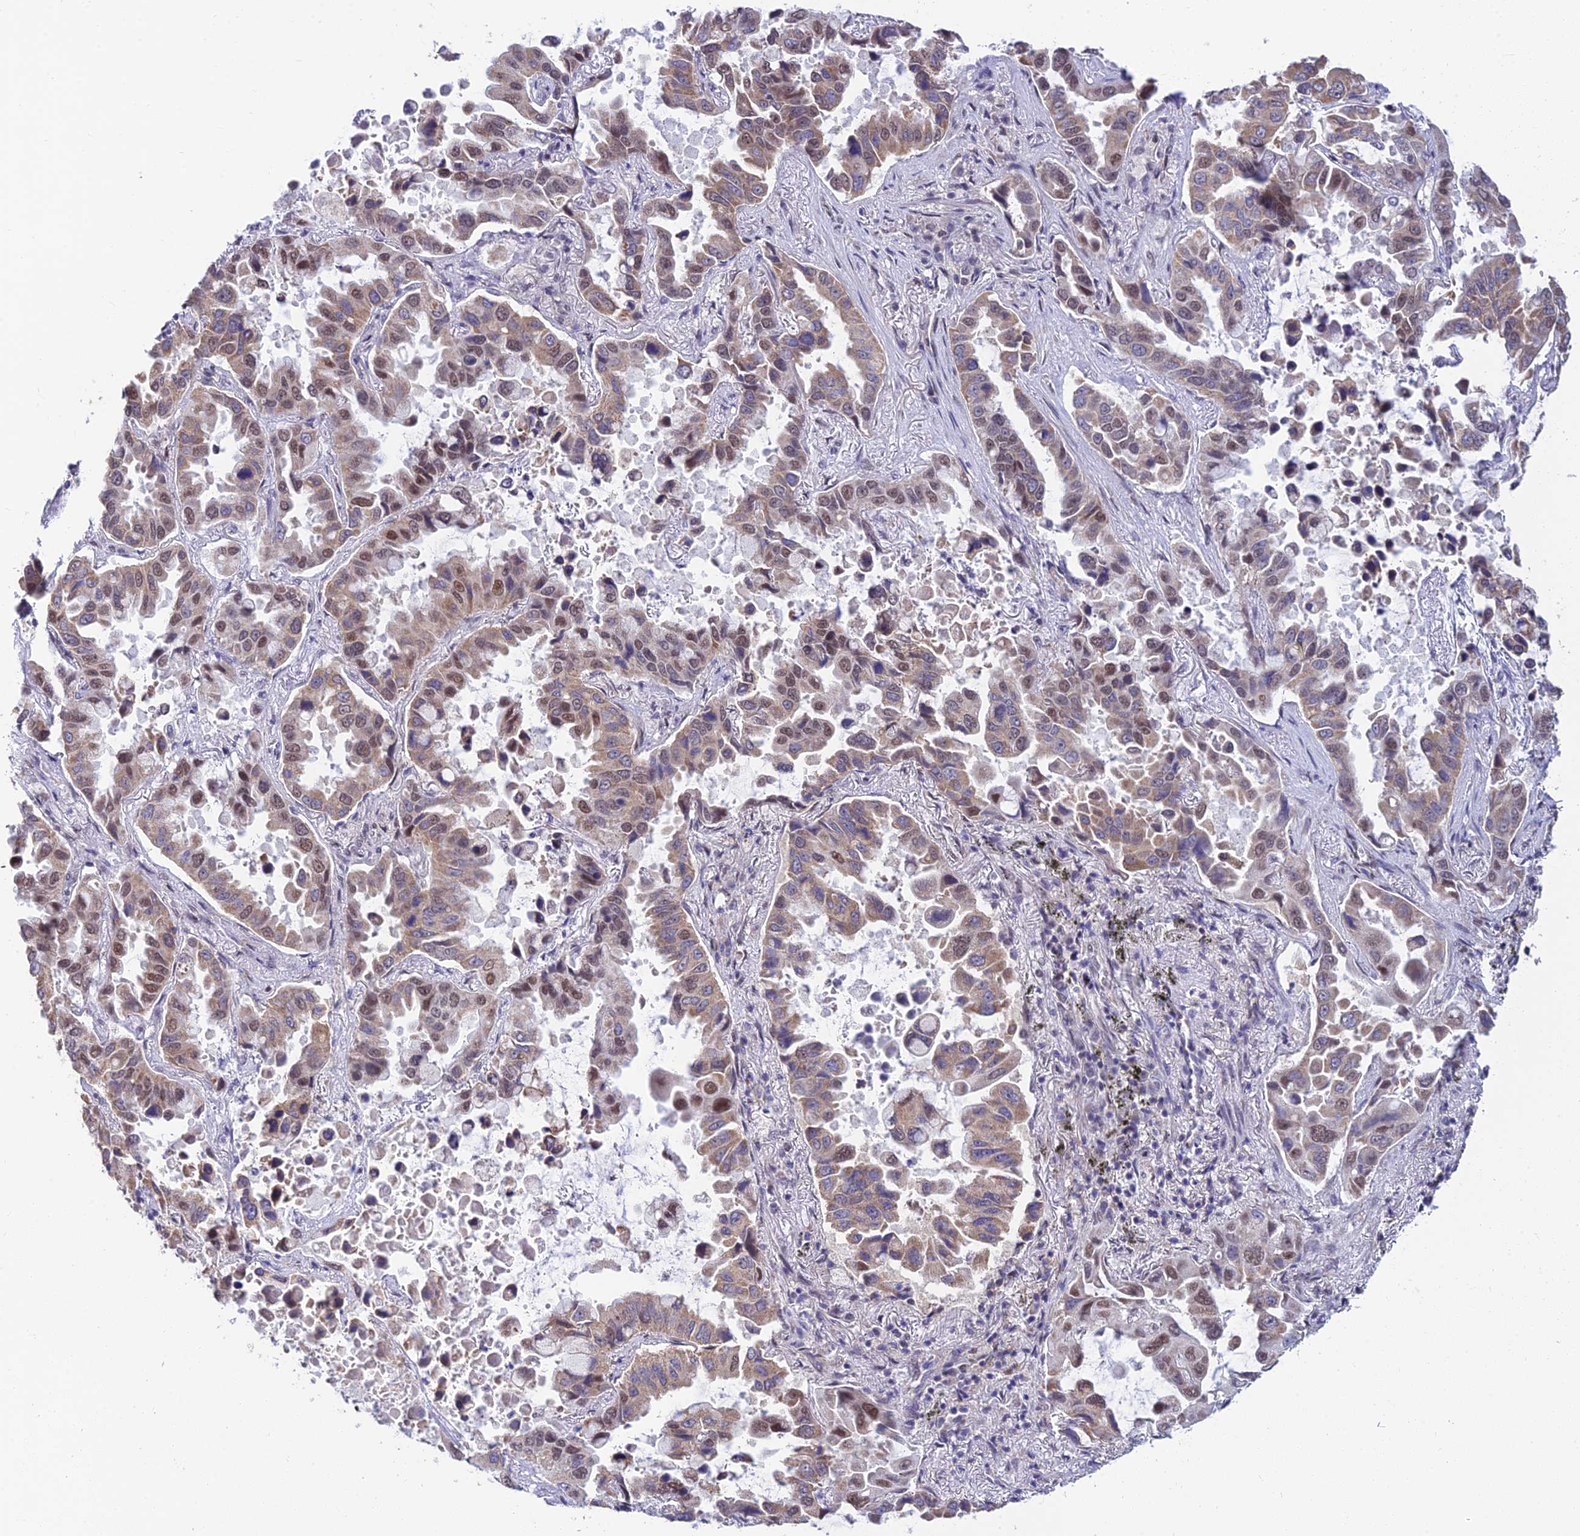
{"staining": {"intensity": "moderate", "quantity": ">75%", "location": "cytoplasmic/membranous,nuclear"}, "tissue": "lung cancer", "cell_type": "Tumor cells", "image_type": "cancer", "snomed": [{"axis": "morphology", "description": "Adenocarcinoma, NOS"}, {"axis": "topography", "description": "Lung"}], "caption": "IHC (DAB (3,3'-diaminobenzidine)) staining of human adenocarcinoma (lung) shows moderate cytoplasmic/membranous and nuclear protein staining in approximately >75% of tumor cells.", "gene": "C2orf49", "patient": {"sex": "male", "age": 64}}